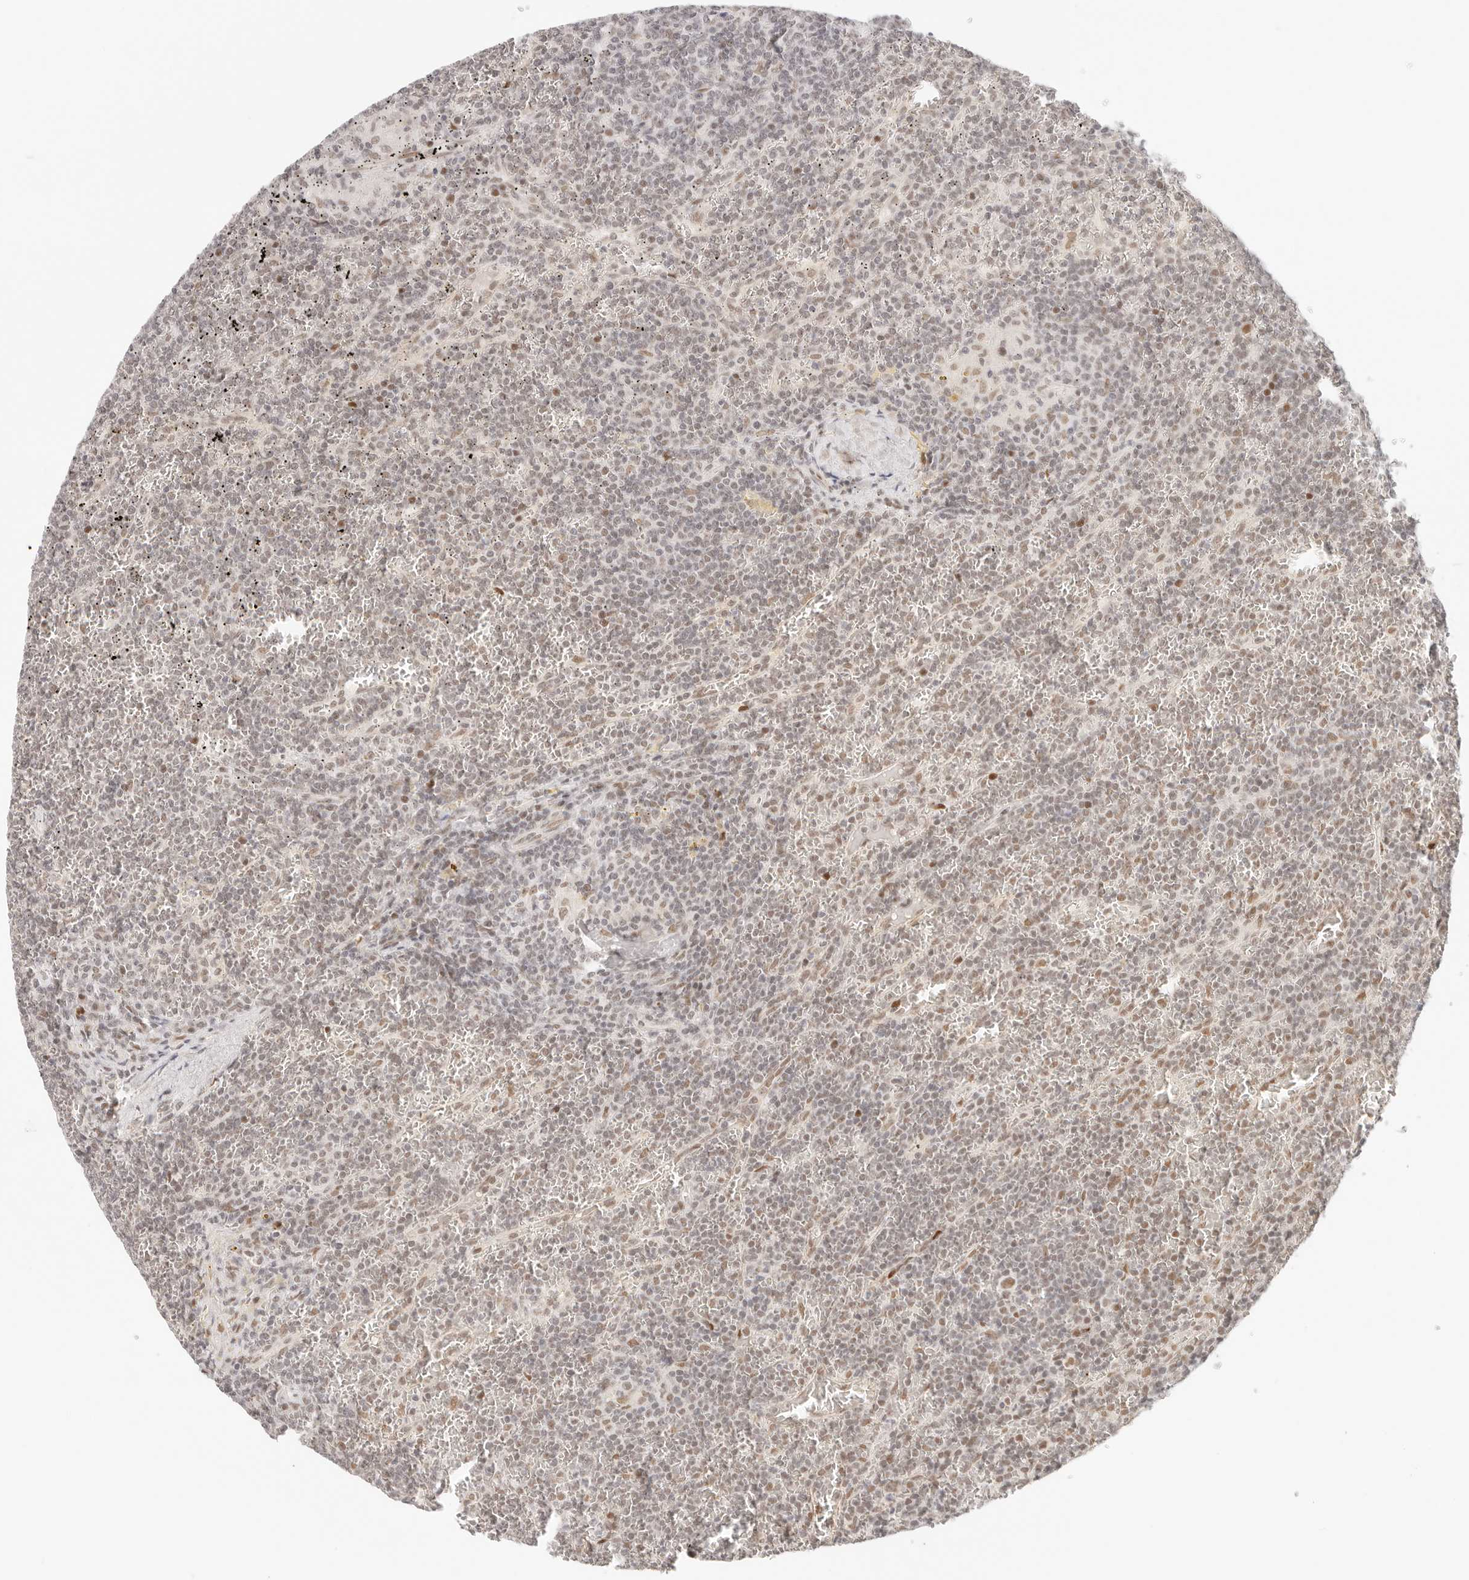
{"staining": {"intensity": "weak", "quantity": "<25%", "location": "nuclear"}, "tissue": "lymphoma", "cell_type": "Tumor cells", "image_type": "cancer", "snomed": [{"axis": "morphology", "description": "Malignant lymphoma, non-Hodgkin's type, Low grade"}, {"axis": "topography", "description": "Spleen"}], "caption": "Tumor cells show no significant expression in malignant lymphoma, non-Hodgkin's type (low-grade).", "gene": "HOXC5", "patient": {"sex": "female", "age": 19}}